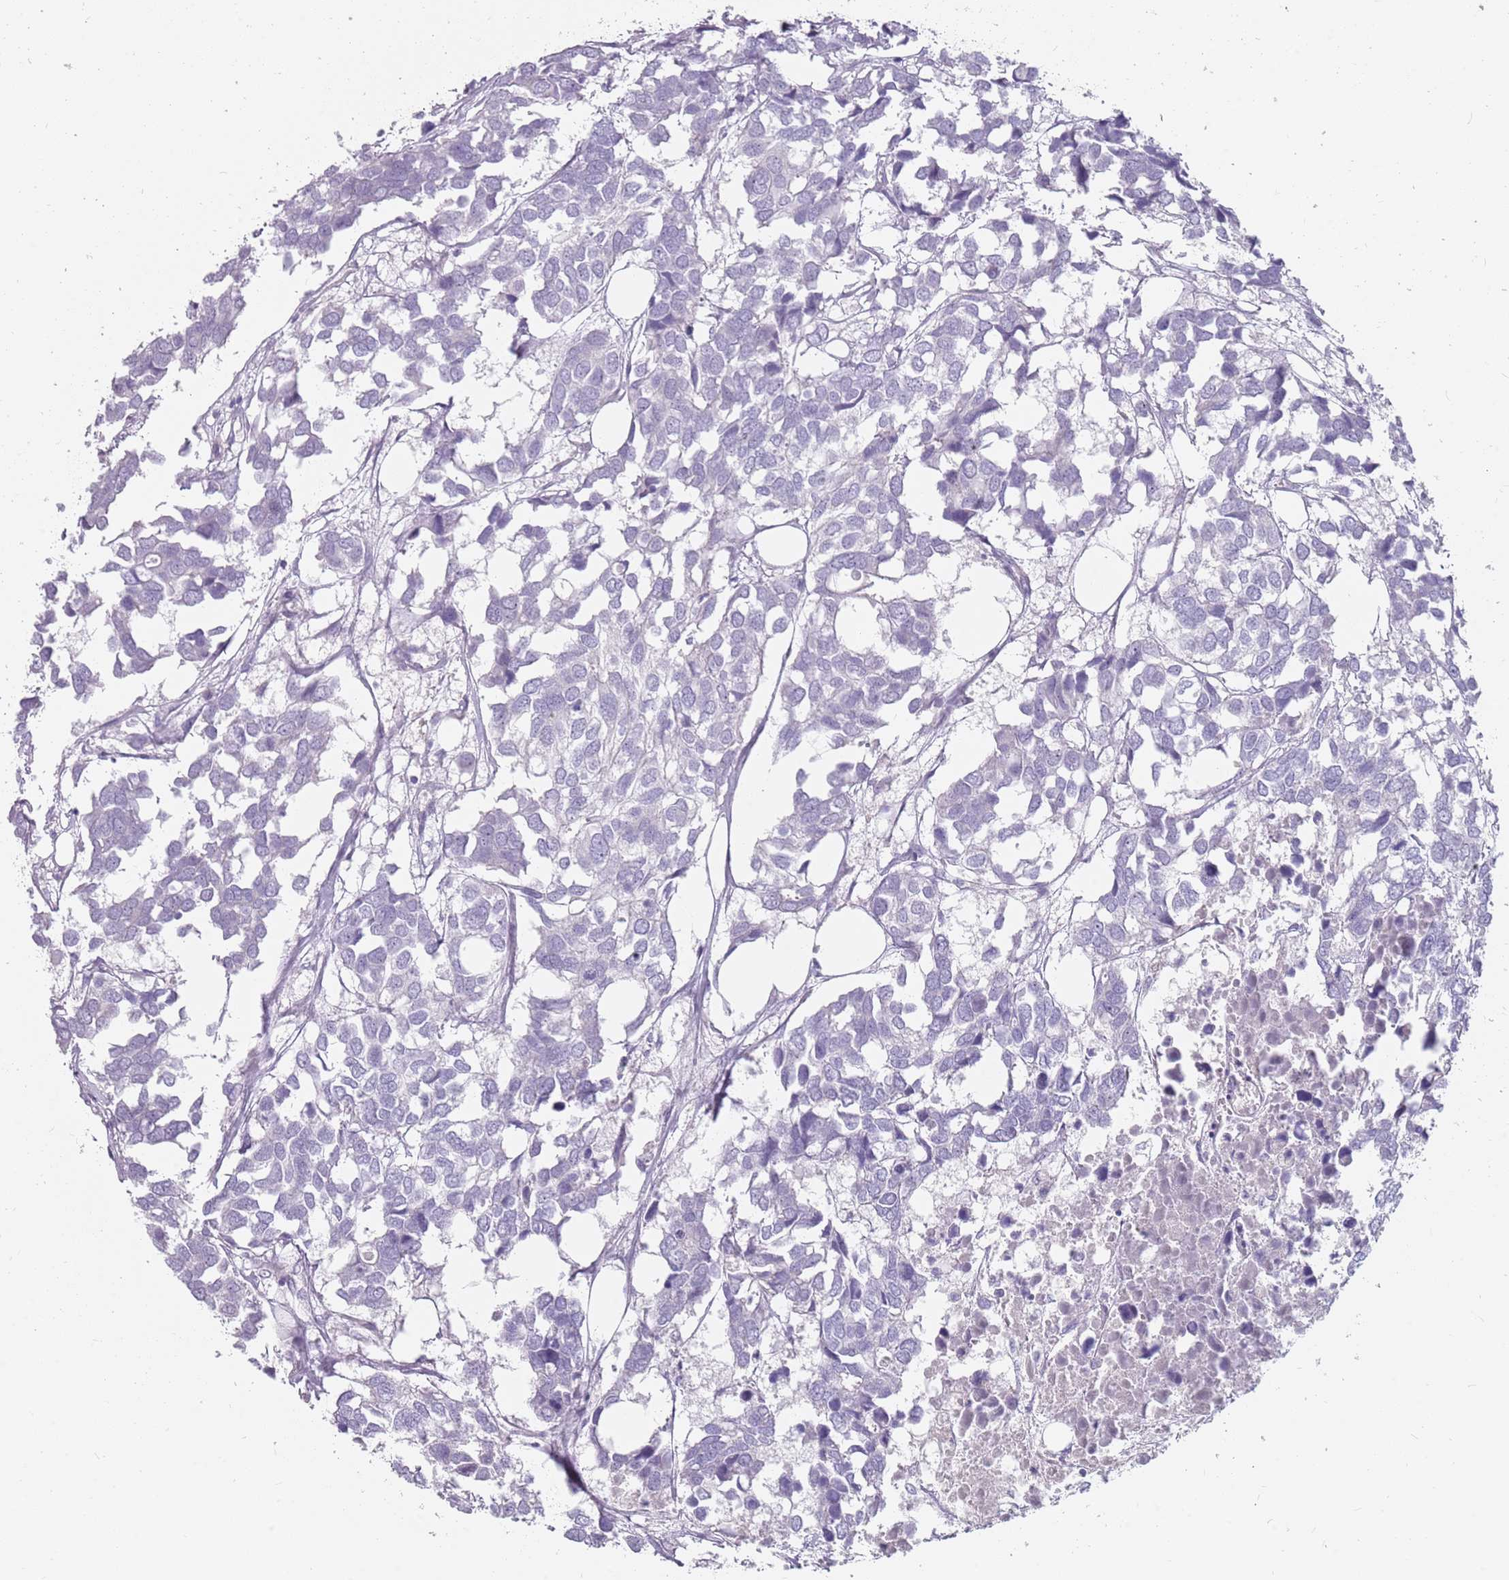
{"staining": {"intensity": "negative", "quantity": "none", "location": "none"}, "tissue": "breast cancer", "cell_type": "Tumor cells", "image_type": "cancer", "snomed": [{"axis": "morphology", "description": "Duct carcinoma"}, {"axis": "topography", "description": "Breast"}], "caption": "Immunohistochemical staining of breast cancer shows no significant positivity in tumor cells.", "gene": "DDX4", "patient": {"sex": "female", "age": 83}}